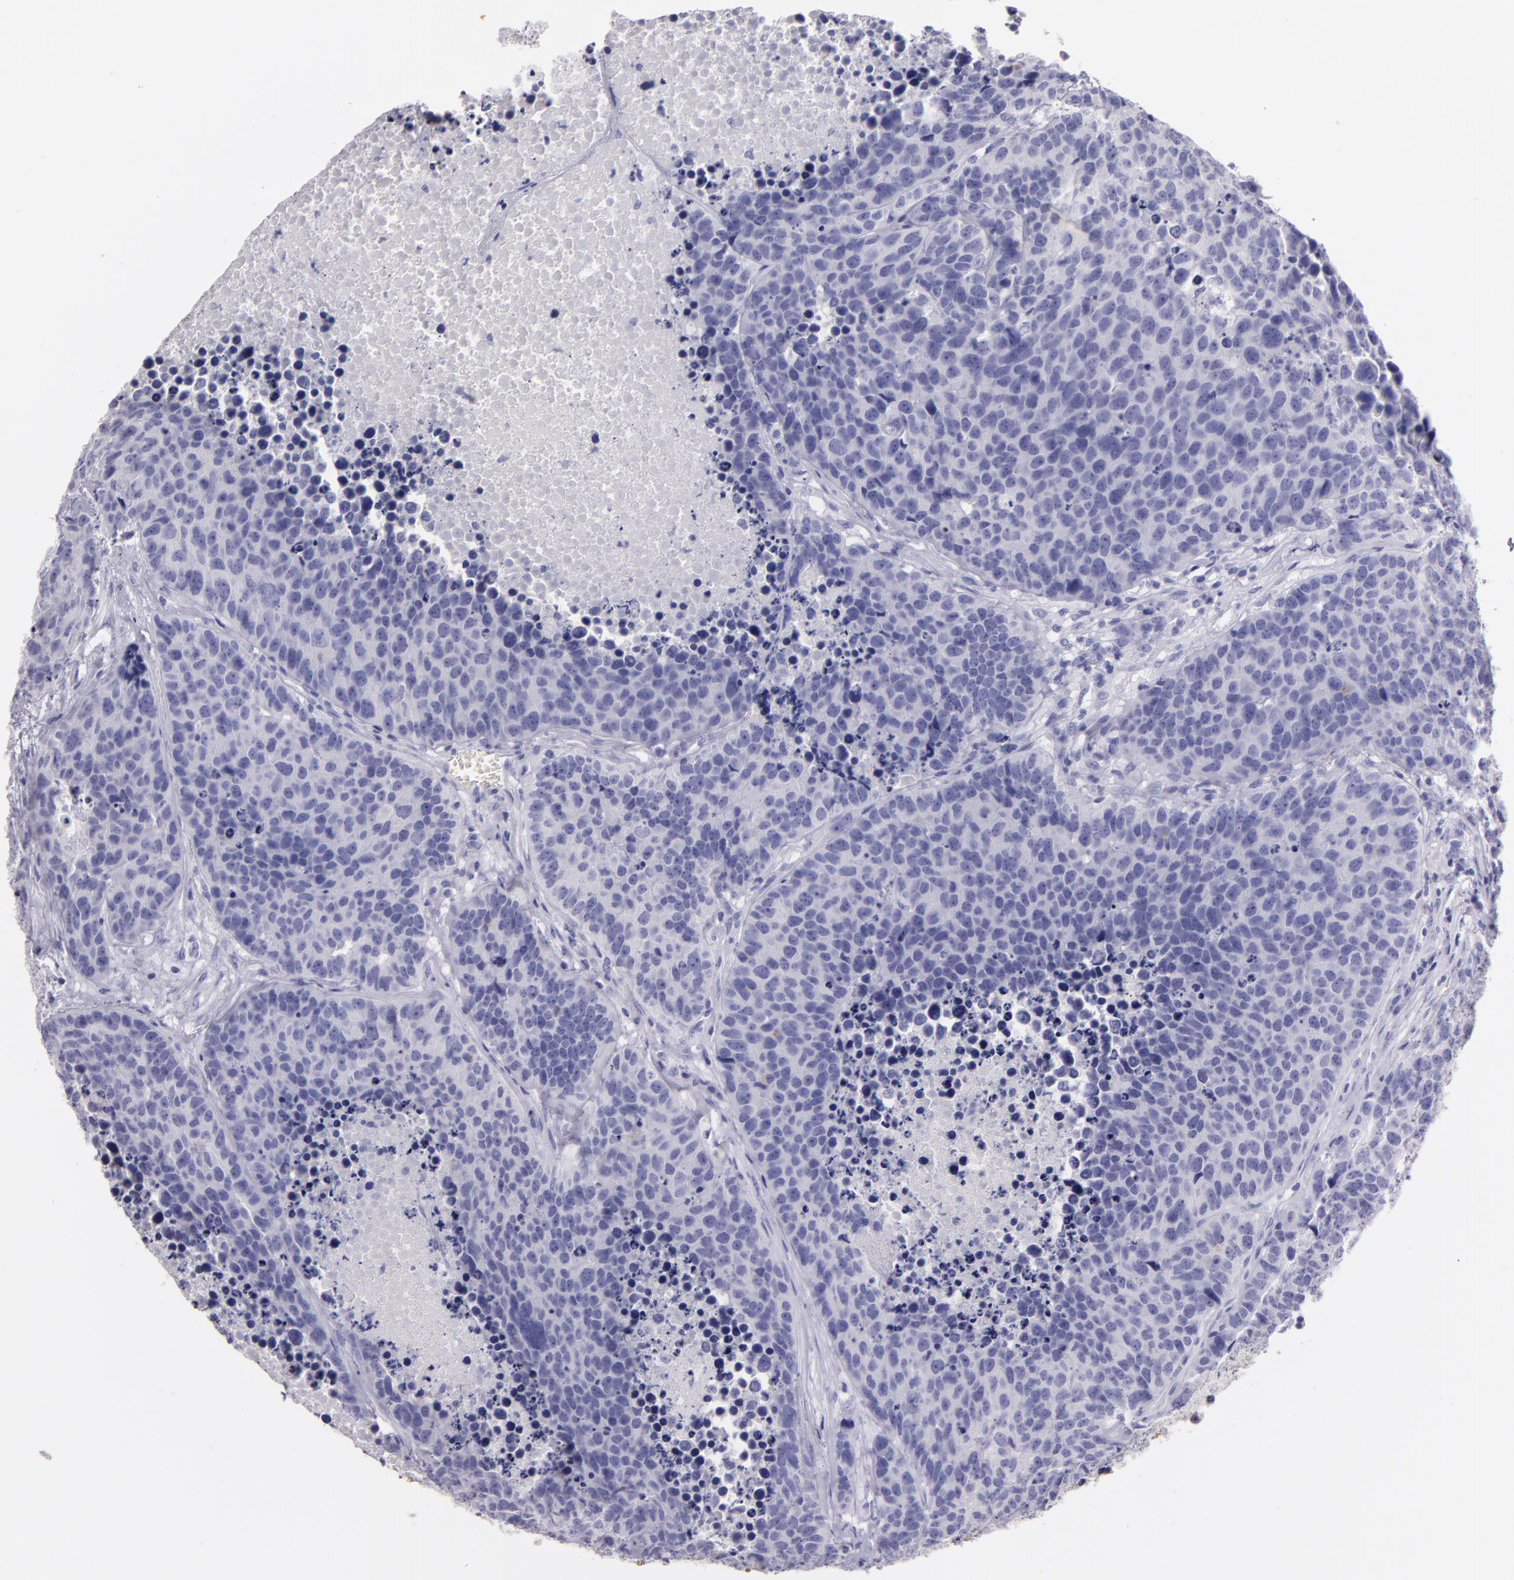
{"staining": {"intensity": "negative", "quantity": "none", "location": "none"}, "tissue": "carcinoid", "cell_type": "Tumor cells", "image_type": "cancer", "snomed": [{"axis": "morphology", "description": "Carcinoid, malignant, NOS"}, {"axis": "topography", "description": "Lung"}], "caption": "This is a image of IHC staining of carcinoid (malignant), which shows no staining in tumor cells.", "gene": "MUC5AC", "patient": {"sex": "male", "age": 60}}